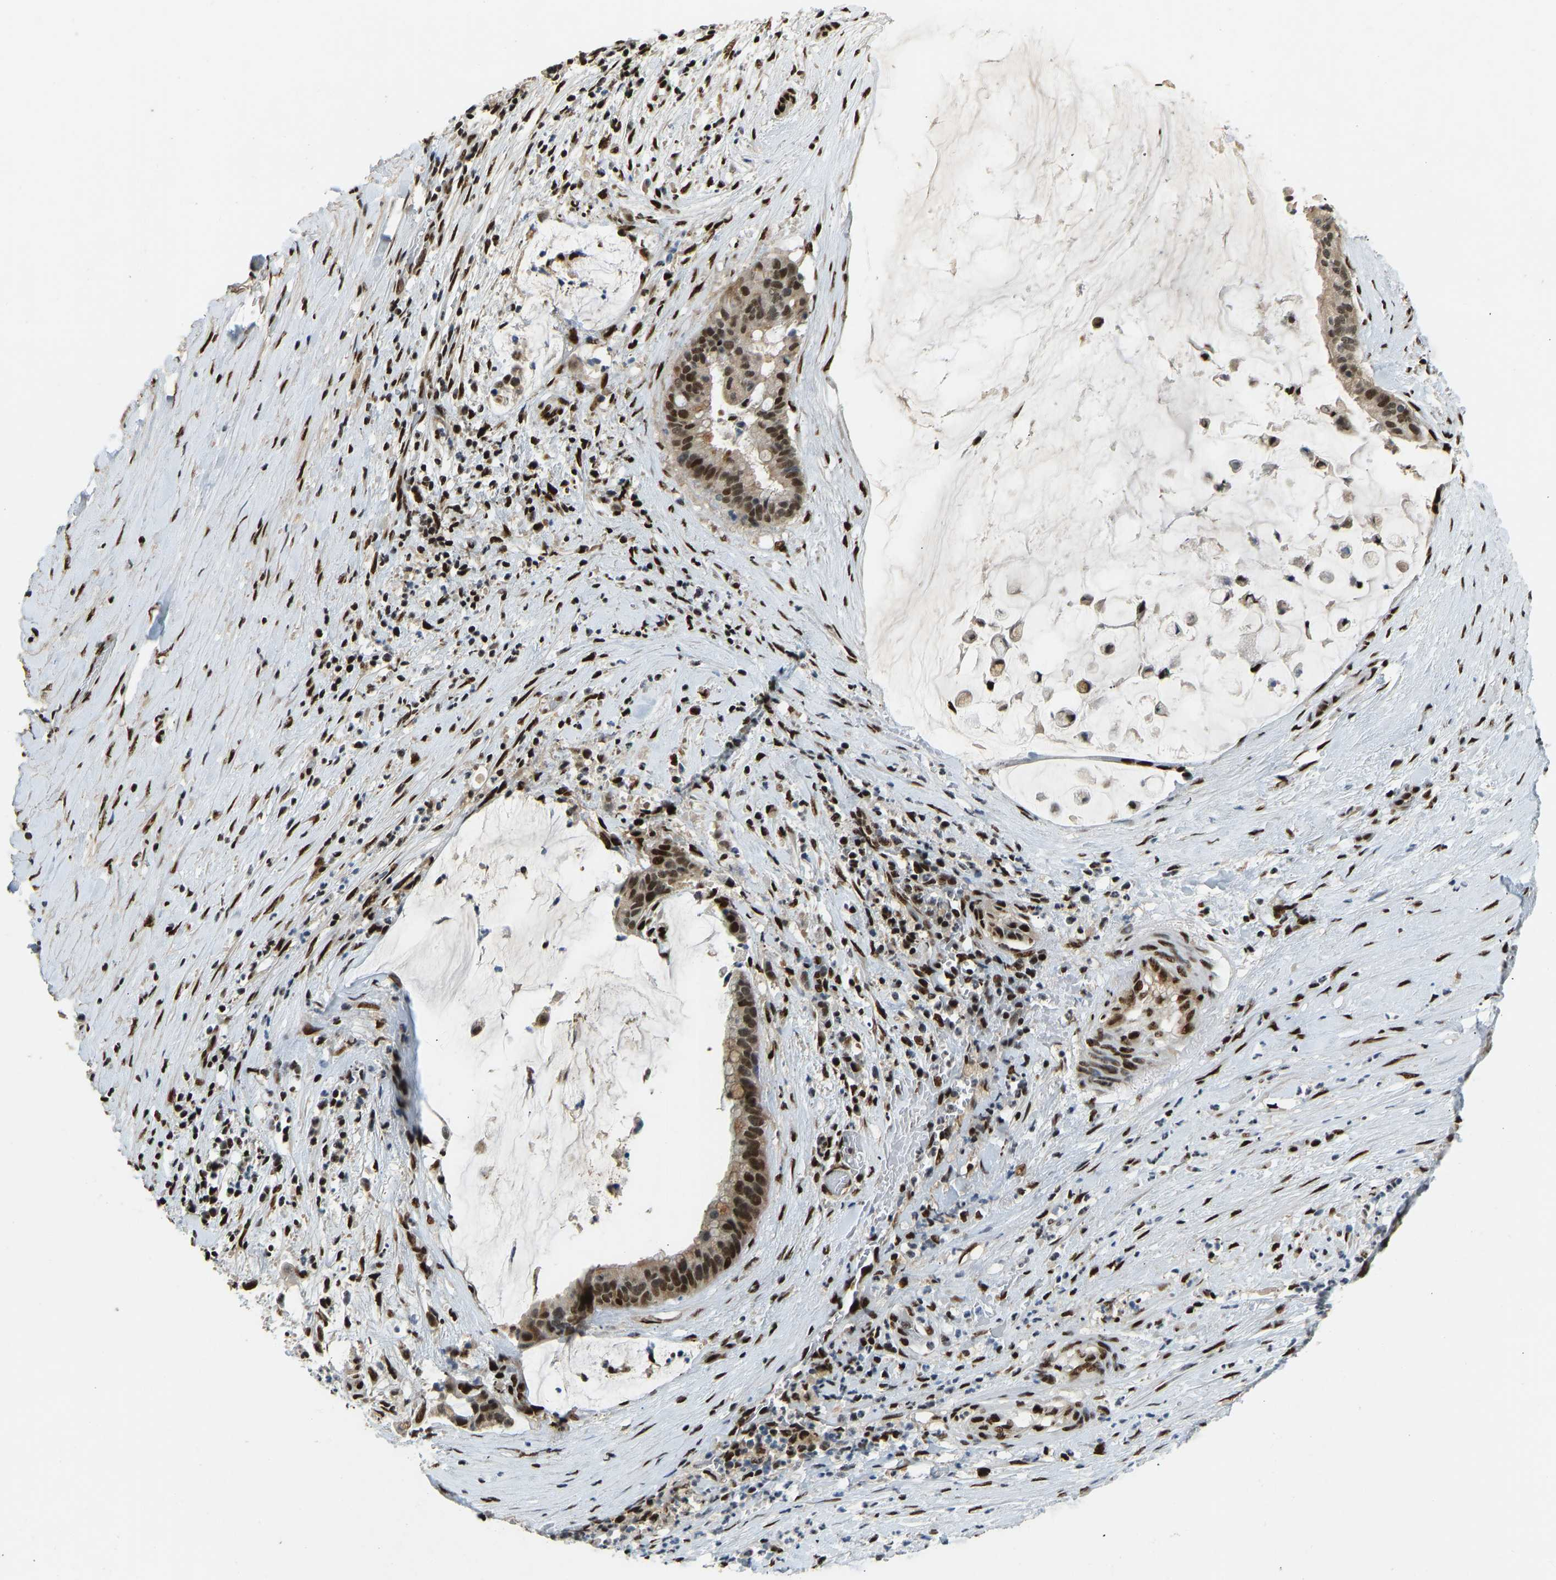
{"staining": {"intensity": "strong", "quantity": ">75%", "location": "nuclear"}, "tissue": "pancreatic cancer", "cell_type": "Tumor cells", "image_type": "cancer", "snomed": [{"axis": "morphology", "description": "Adenocarcinoma, NOS"}, {"axis": "topography", "description": "Pancreas"}], "caption": "A photomicrograph of human adenocarcinoma (pancreatic) stained for a protein demonstrates strong nuclear brown staining in tumor cells.", "gene": "FOXK1", "patient": {"sex": "male", "age": 41}}